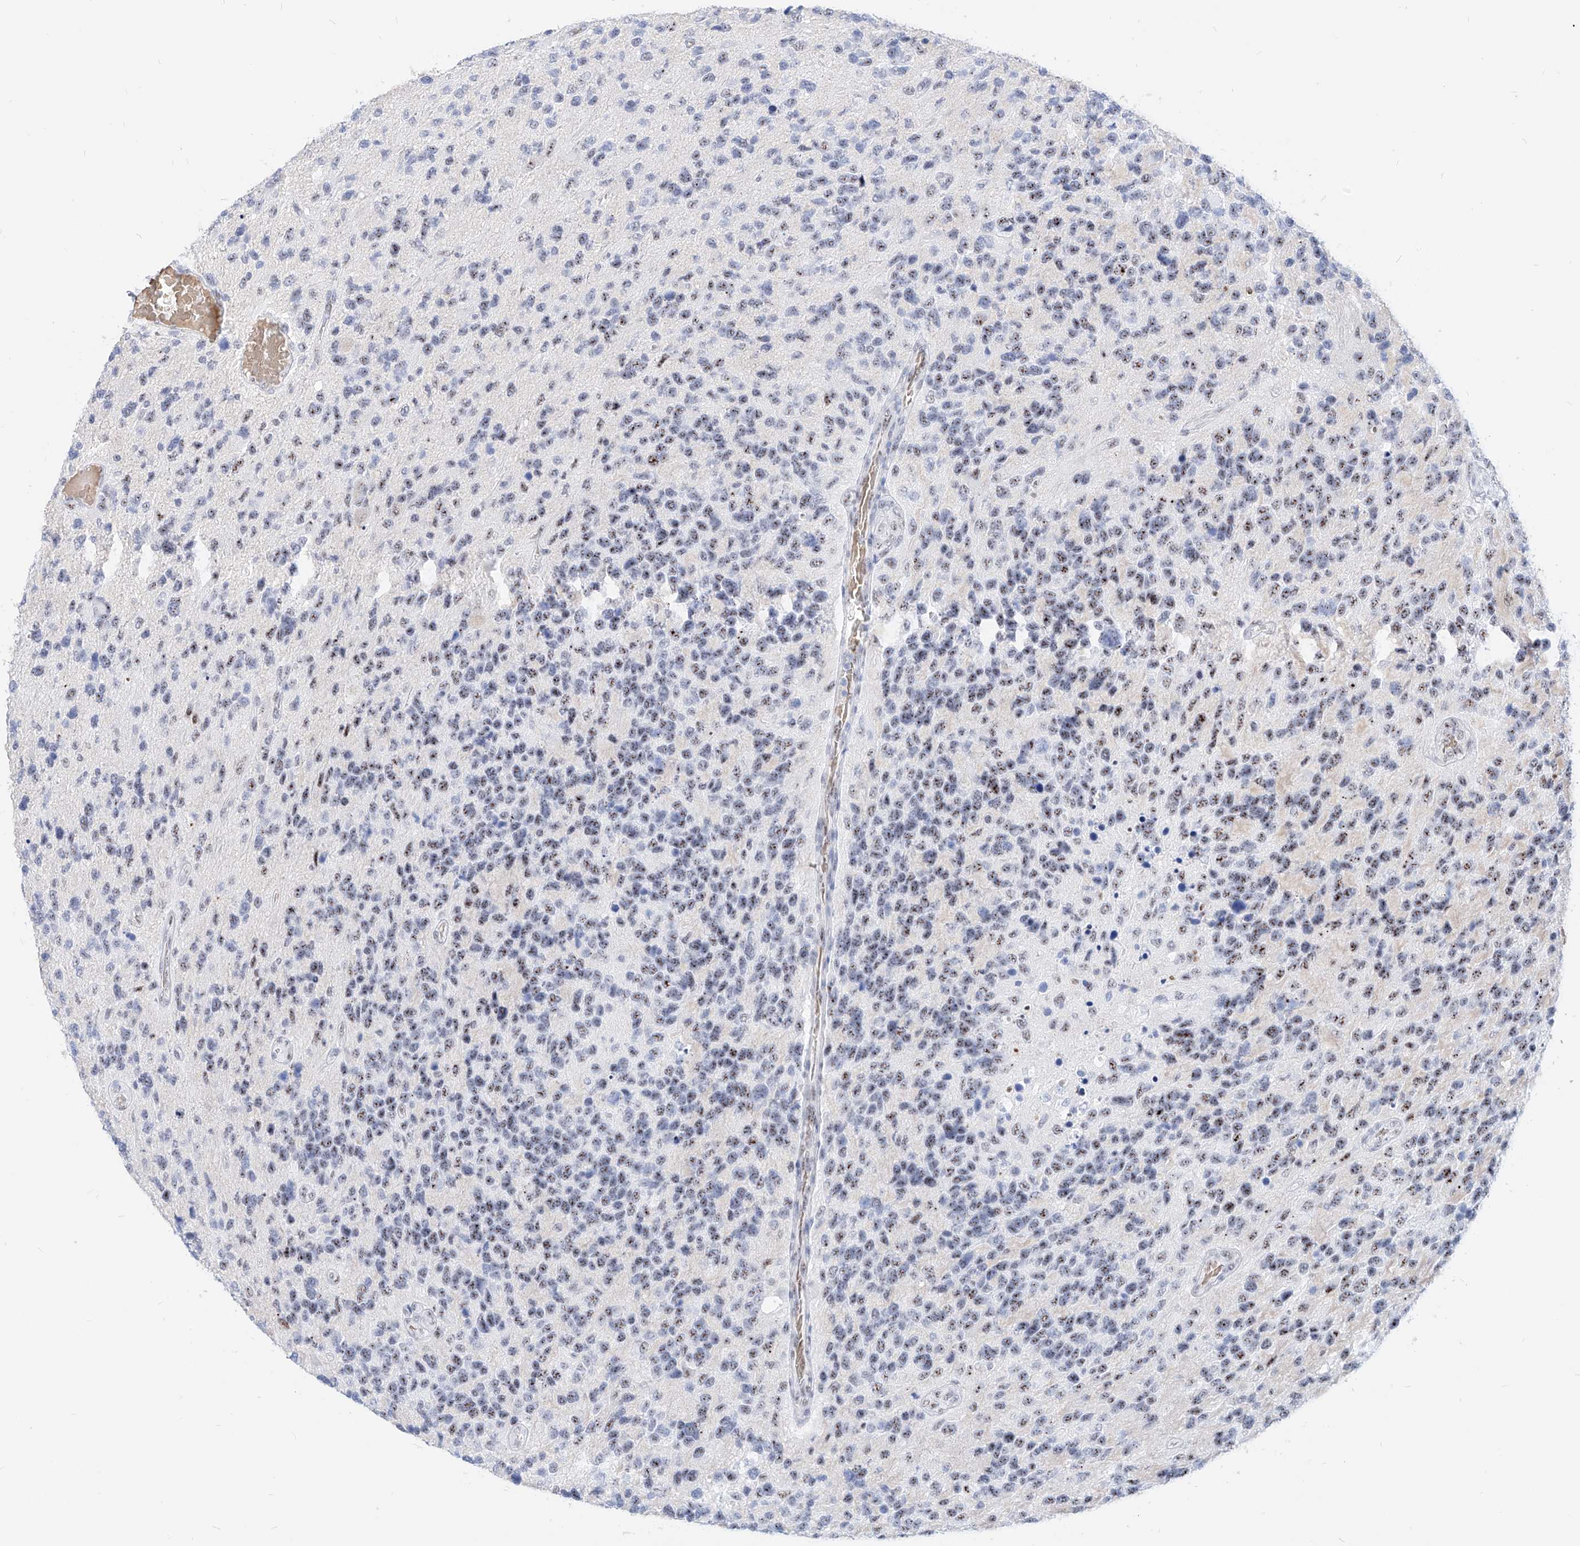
{"staining": {"intensity": "negative", "quantity": "none", "location": "none"}, "tissue": "glioma", "cell_type": "Tumor cells", "image_type": "cancer", "snomed": [{"axis": "morphology", "description": "Glioma, malignant, High grade"}, {"axis": "topography", "description": "Brain"}], "caption": "Immunohistochemistry histopathology image of human glioma stained for a protein (brown), which reveals no positivity in tumor cells.", "gene": "ZFP42", "patient": {"sex": "female", "age": 58}}